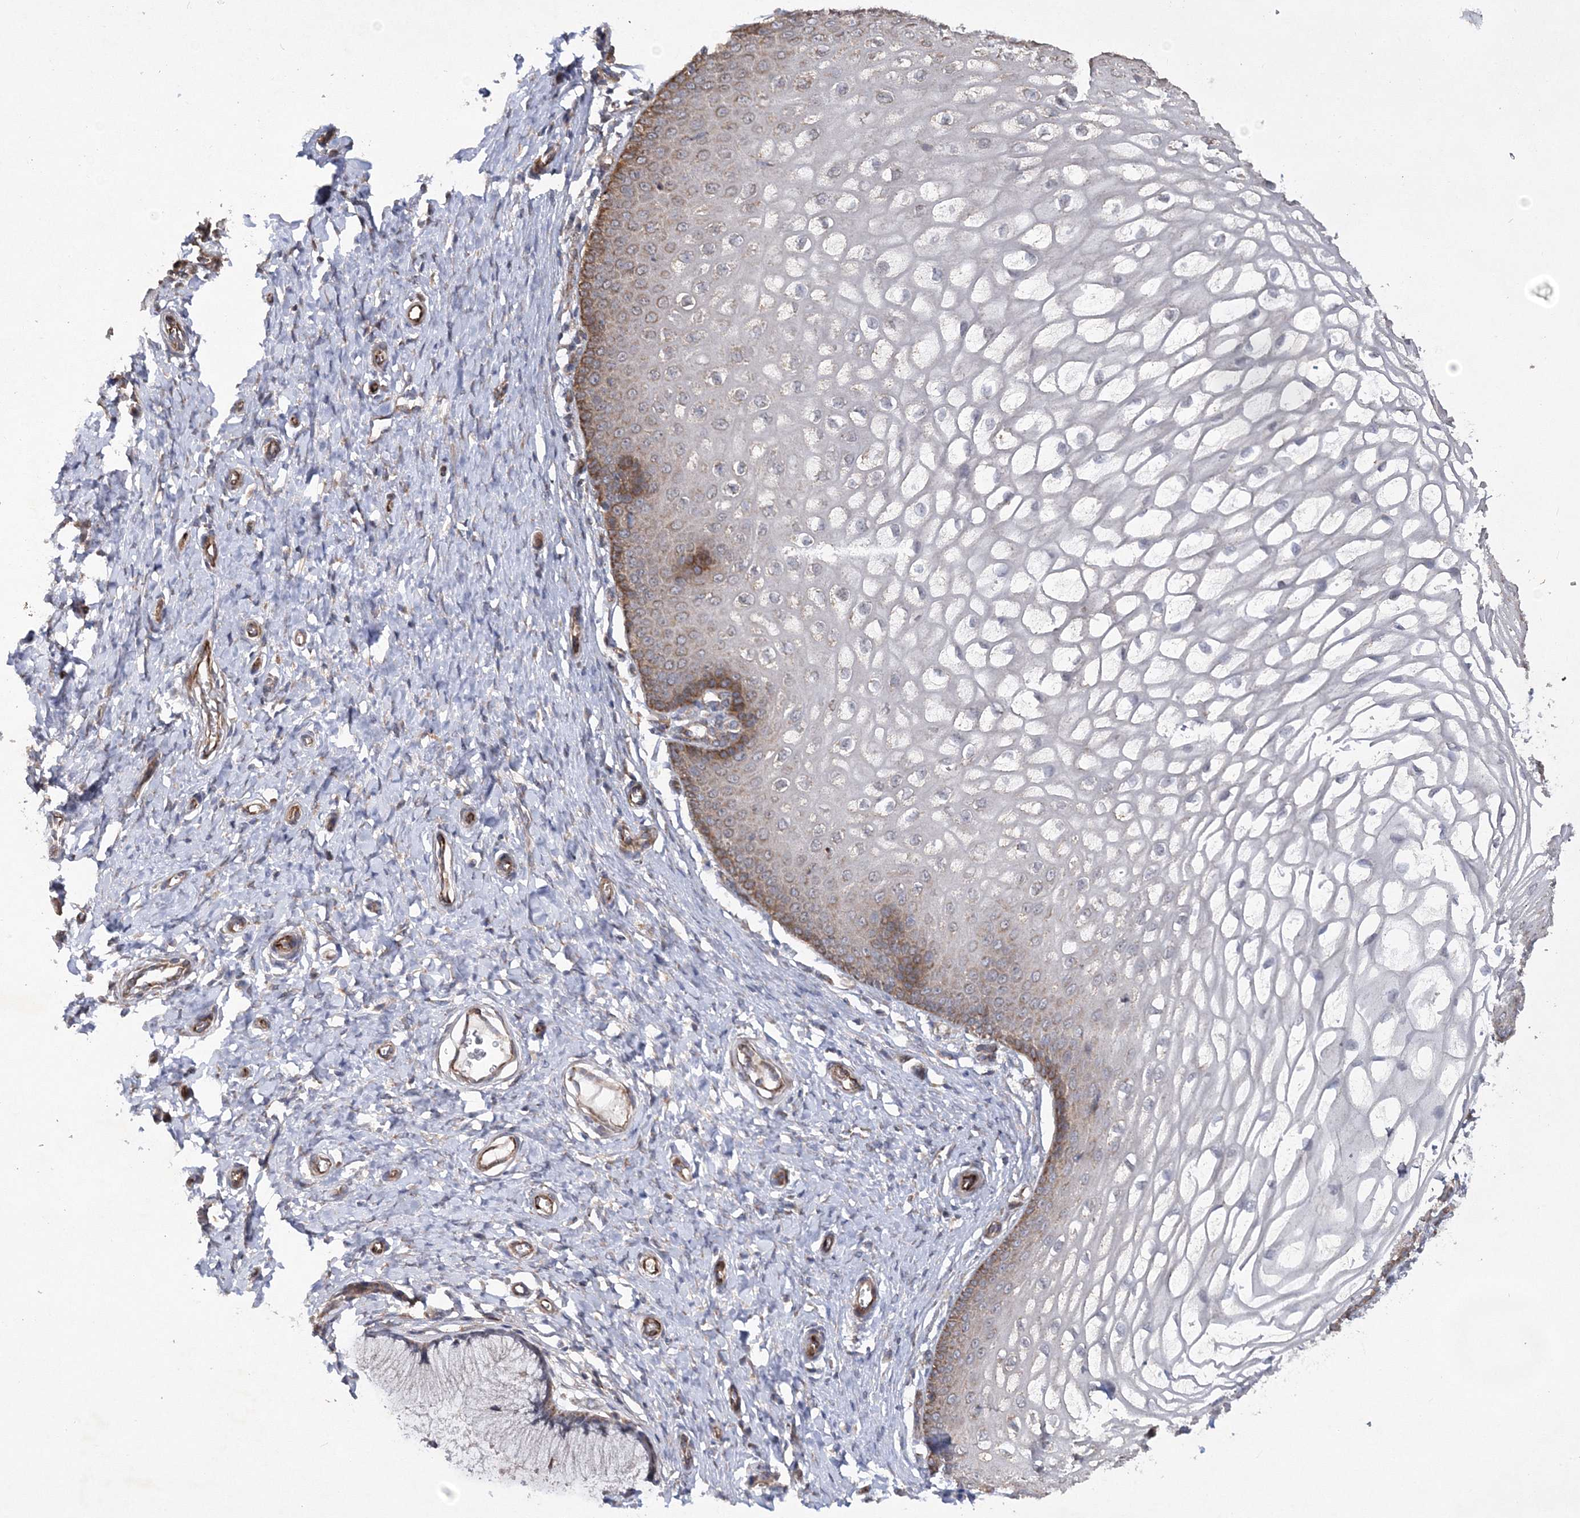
{"staining": {"intensity": "moderate", "quantity": "25%-75%", "location": "cytoplasmic/membranous"}, "tissue": "cervix", "cell_type": "Glandular cells", "image_type": "normal", "snomed": [{"axis": "morphology", "description": "Normal tissue, NOS"}, {"axis": "topography", "description": "Cervix"}], "caption": "Immunohistochemical staining of normal human cervix exhibits medium levels of moderate cytoplasmic/membranous positivity in approximately 25%-75% of glandular cells. (DAB (3,3'-diaminobenzidine) IHC, brown staining for protein, blue staining for nuclei).", "gene": "DNAJC13", "patient": {"sex": "female", "age": 55}}